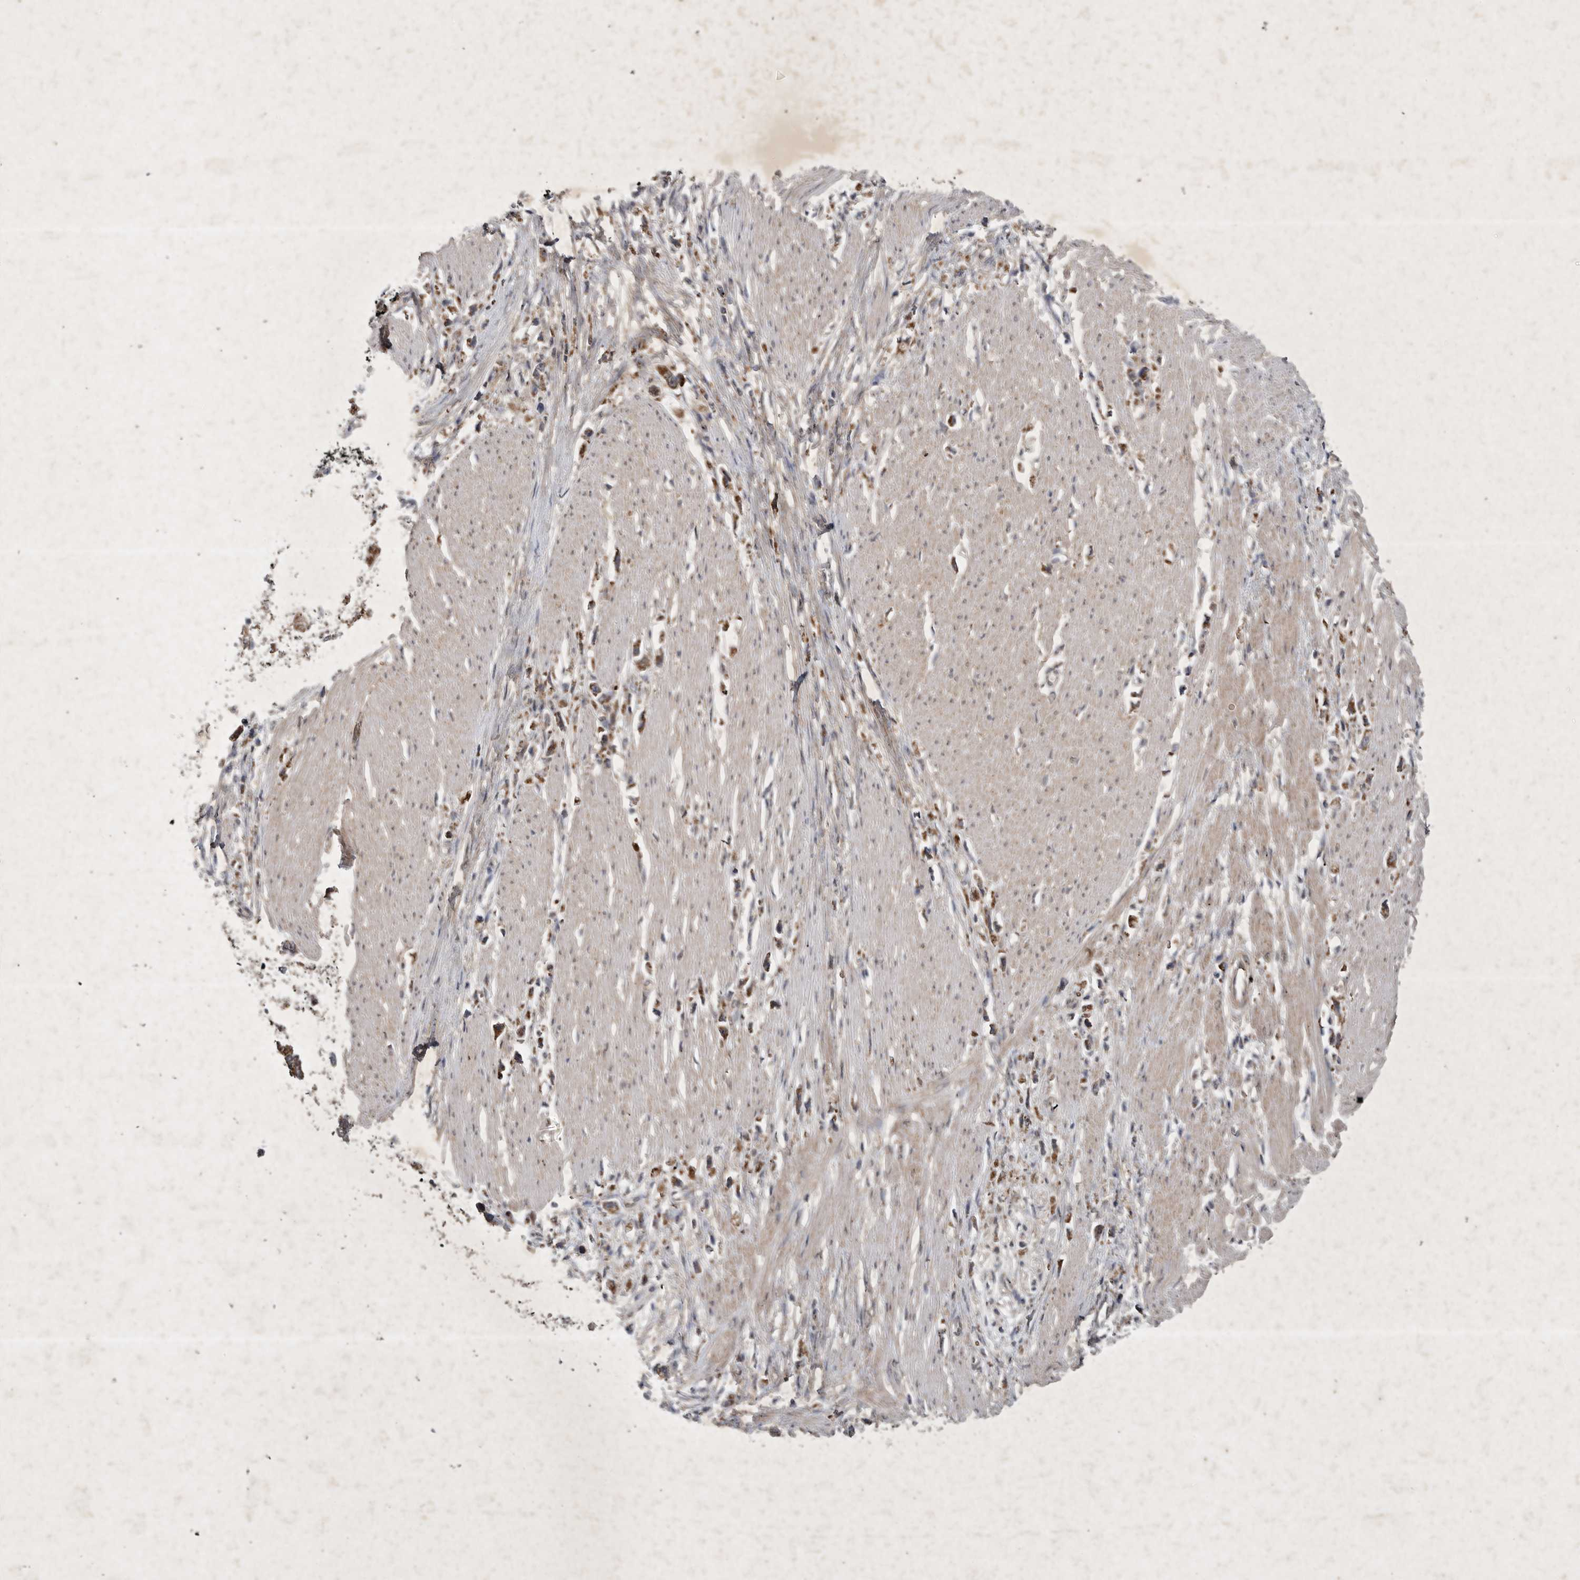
{"staining": {"intensity": "moderate", "quantity": ">75%", "location": "cytoplasmic/membranous"}, "tissue": "stomach cancer", "cell_type": "Tumor cells", "image_type": "cancer", "snomed": [{"axis": "morphology", "description": "Adenocarcinoma, NOS"}, {"axis": "topography", "description": "Stomach"}], "caption": "Human stomach cancer (adenocarcinoma) stained for a protein (brown) displays moderate cytoplasmic/membranous positive staining in about >75% of tumor cells.", "gene": "DDR1", "patient": {"sex": "female", "age": 59}}